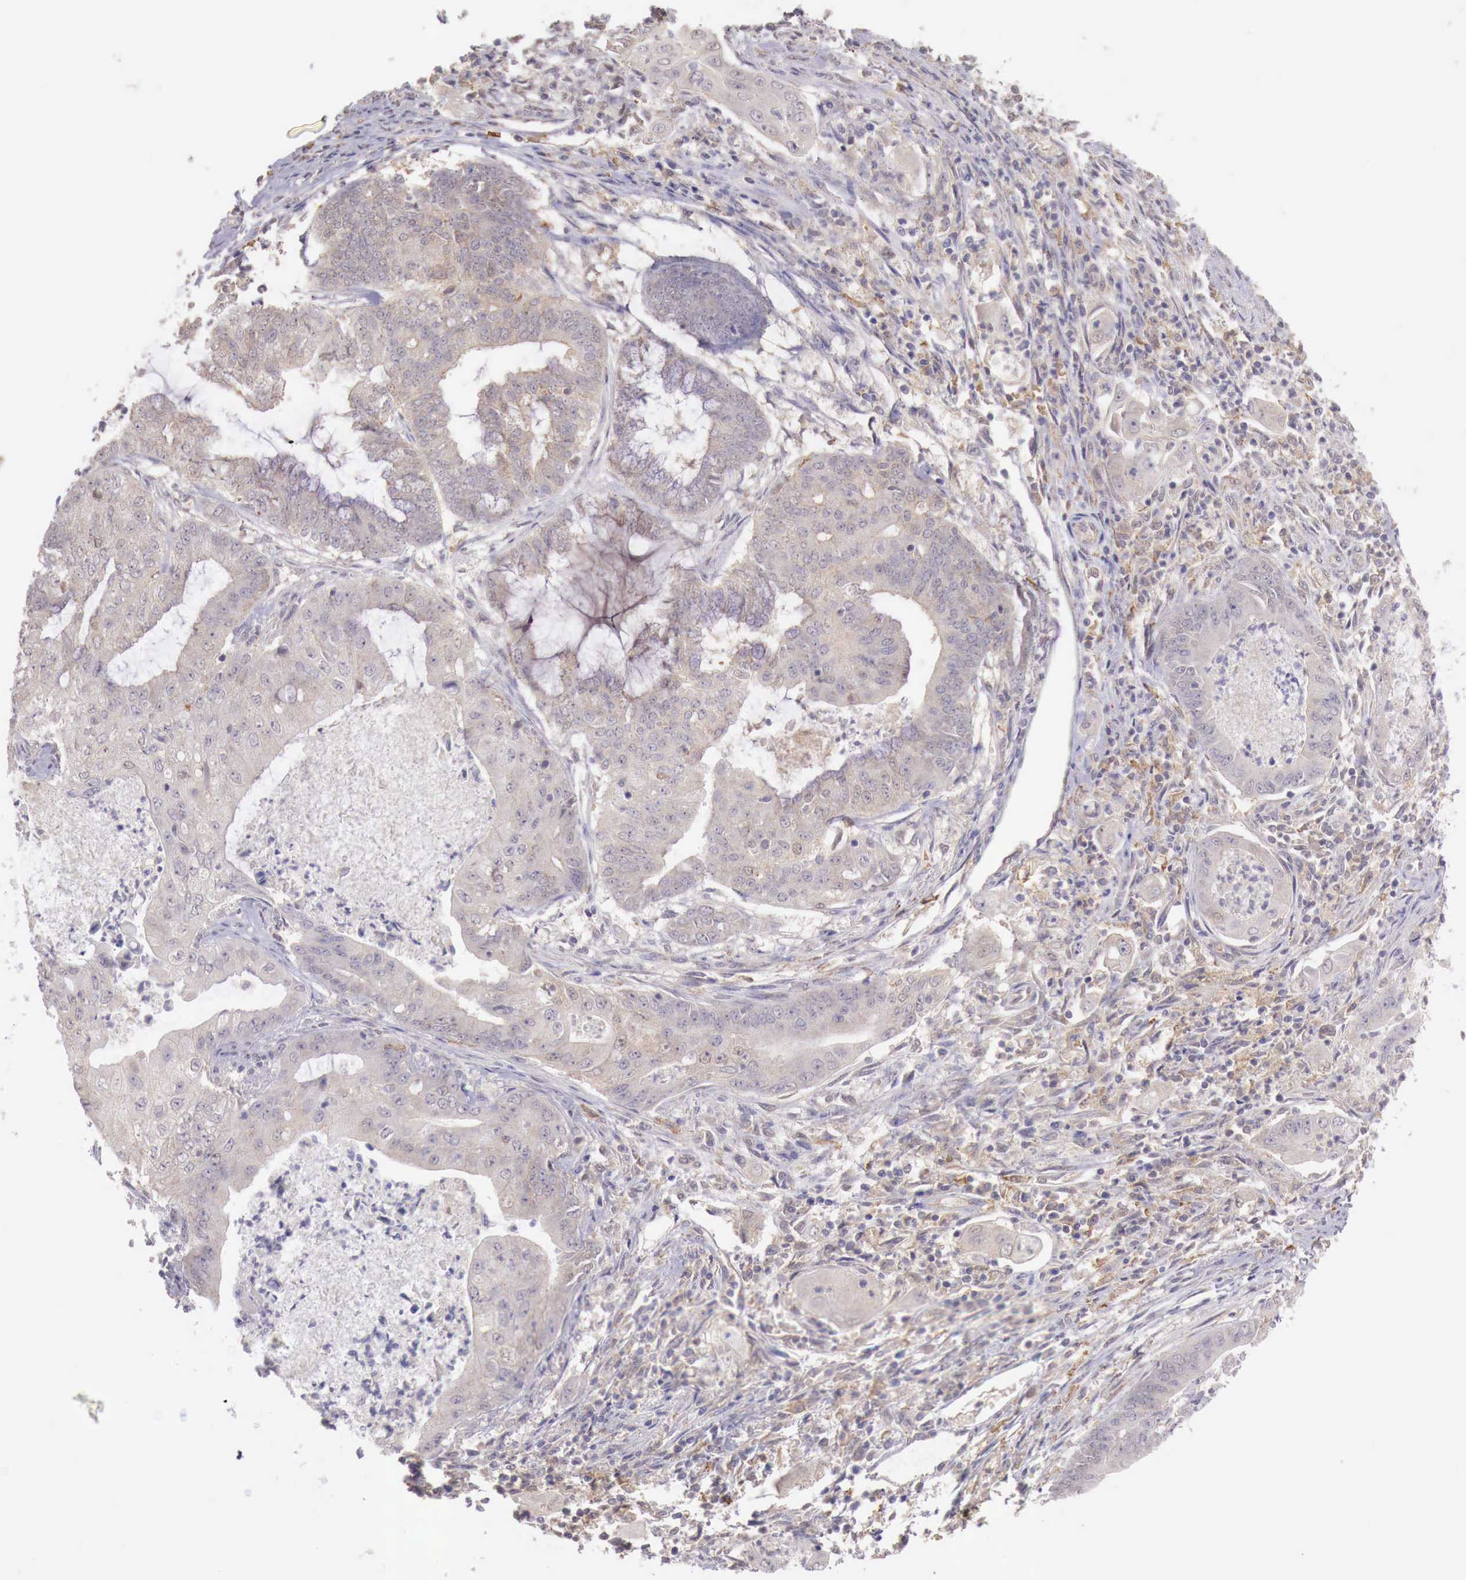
{"staining": {"intensity": "weak", "quantity": "25%-75%", "location": "cytoplasmic/membranous"}, "tissue": "endometrial cancer", "cell_type": "Tumor cells", "image_type": "cancer", "snomed": [{"axis": "morphology", "description": "Adenocarcinoma, NOS"}, {"axis": "topography", "description": "Endometrium"}], "caption": "Immunohistochemical staining of human adenocarcinoma (endometrial) reveals weak cytoplasmic/membranous protein positivity in approximately 25%-75% of tumor cells.", "gene": "CHRDL1", "patient": {"sex": "female", "age": 63}}